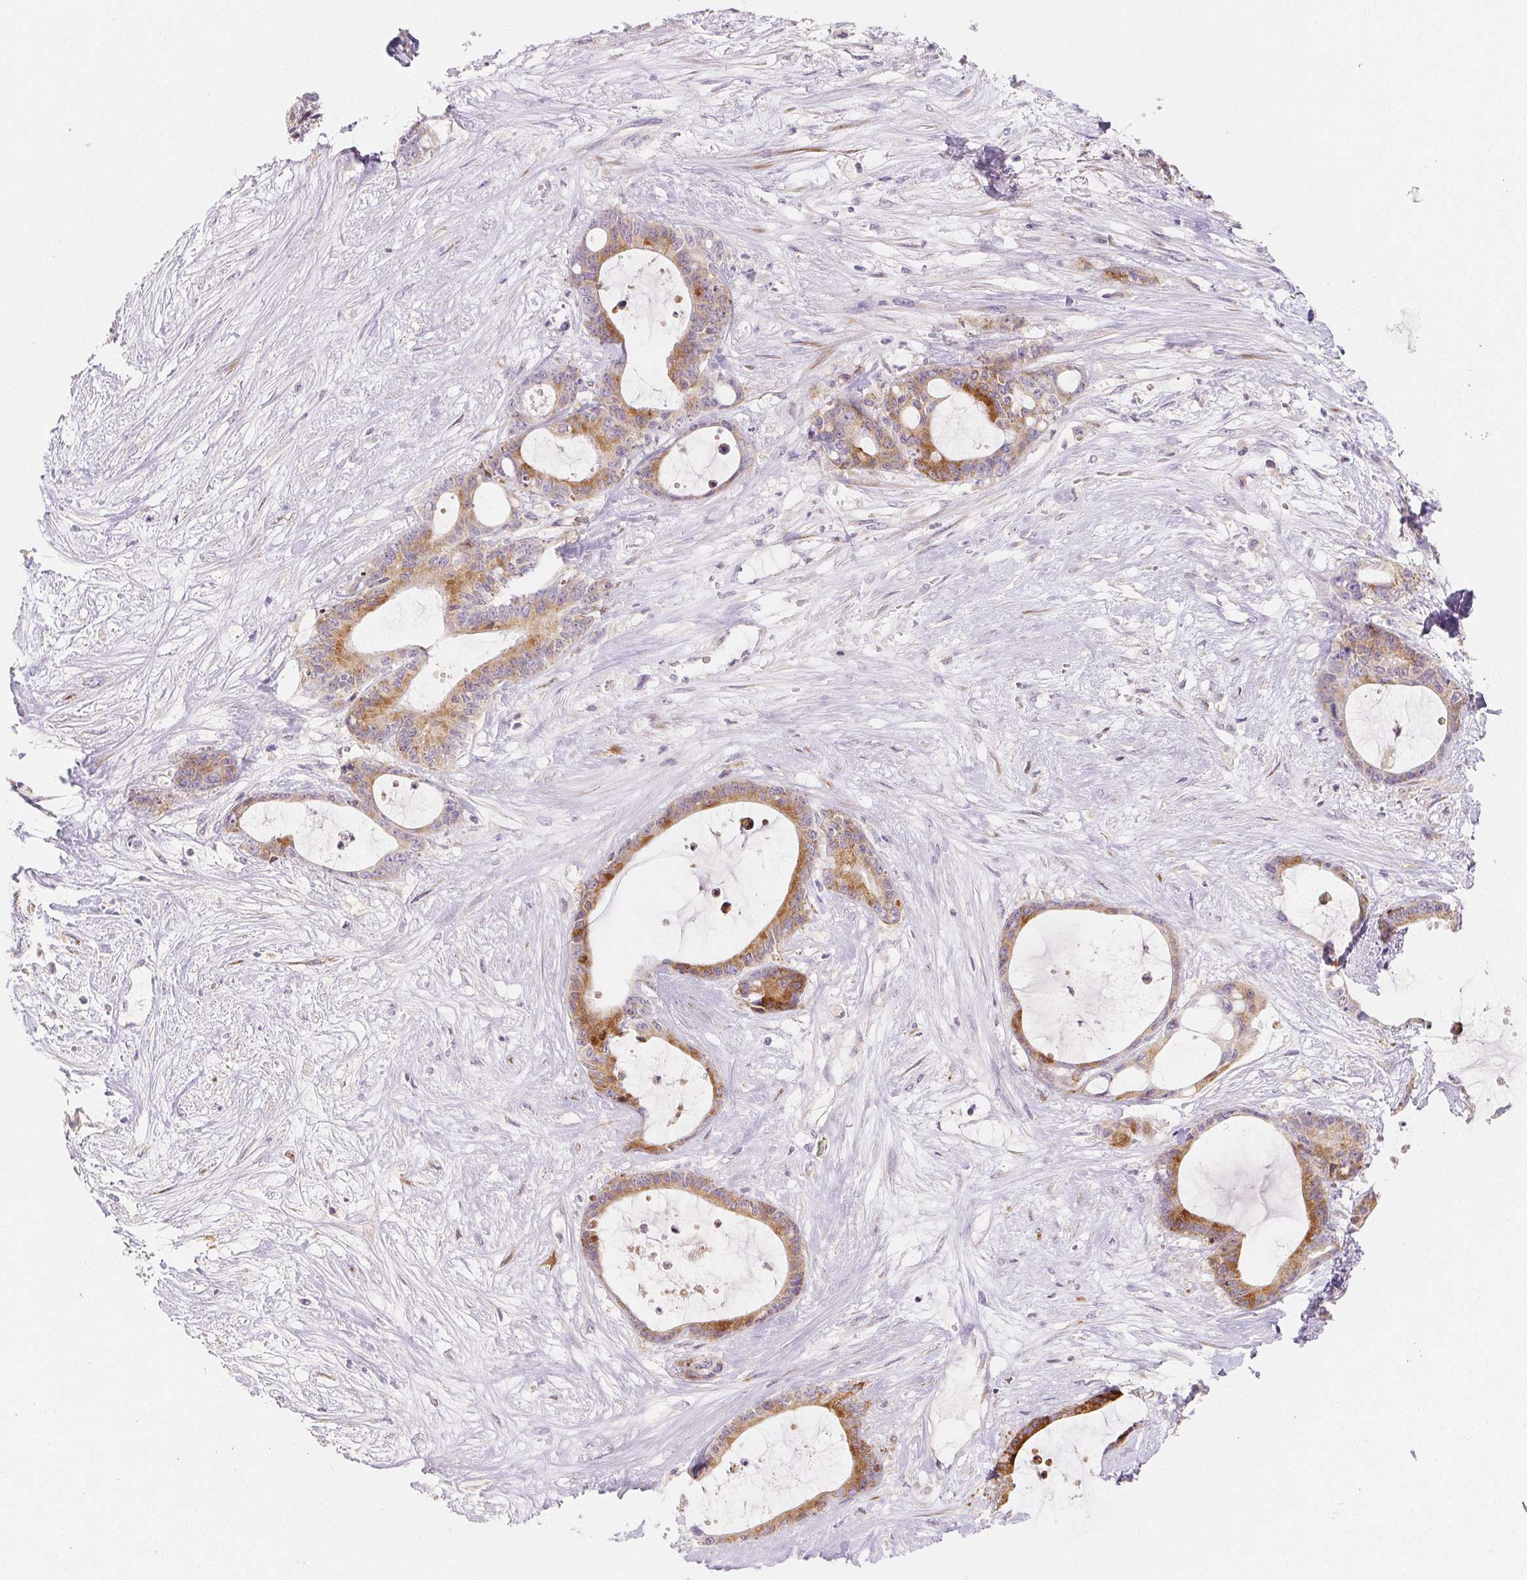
{"staining": {"intensity": "moderate", "quantity": "25%-75%", "location": "cytoplasmic/membranous"}, "tissue": "liver cancer", "cell_type": "Tumor cells", "image_type": "cancer", "snomed": [{"axis": "morphology", "description": "Normal tissue, NOS"}, {"axis": "morphology", "description": "Cholangiocarcinoma"}, {"axis": "topography", "description": "Liver"}, {"axis": "topography", "description": "Peripheral nerve tissue"}], "caption": "Protein staining displays moderate cytoplasmic/membranous staining in approximately 25%-75% of tumor cells in liver cancer. Using DAB (3,3'-diaminobenzidine) (brown) and hematoxylin (blue) stains, captured at high magnification using brightfield microscopy.", "gene": "ACVR1B", "patient": {"sex": "female", "age": 73}}